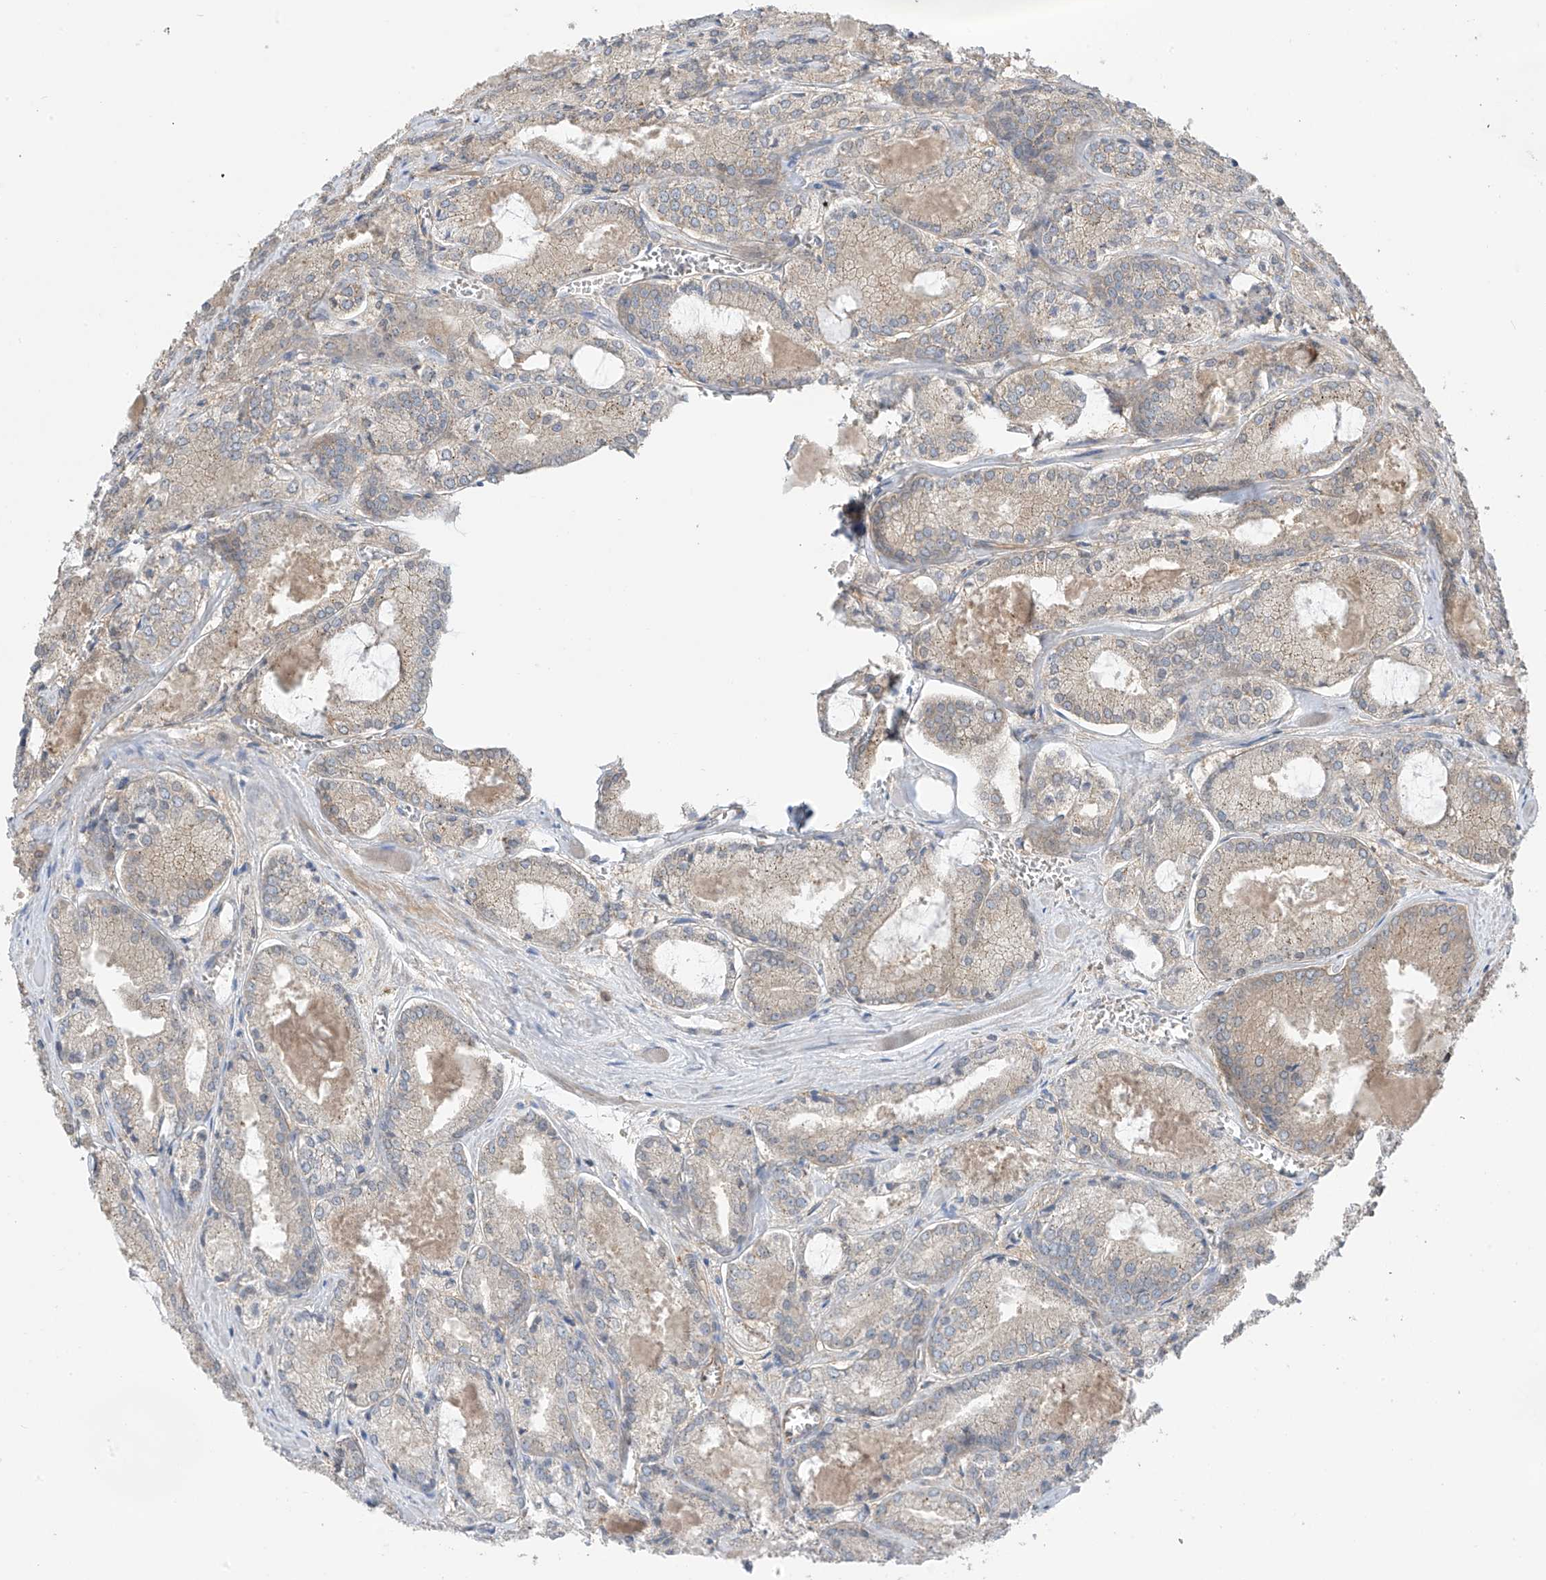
{"staining": {"intensity": "weak", "quantity": "<25%", "location": "cytoplasmic/membranous"}, "tissue": "prostate cancer", "cell_type": "Tumor cells", "image_type": "cancer", "snomed": [{"axis": "morphology", "description": "Adenocarcinoma, Low grade"}, {"axis": "topography", "description": "Prostate"}], "caption": "IHC image of neoplastic tissue: adenocarcinoma (low-grade) (prostate) stained with DAB (3,3'-diaminobenzidine) displays no significant protein expression in tumor cells.", "gene": "PHACTR4", "patient": {"sex": "male", "age": 67}}